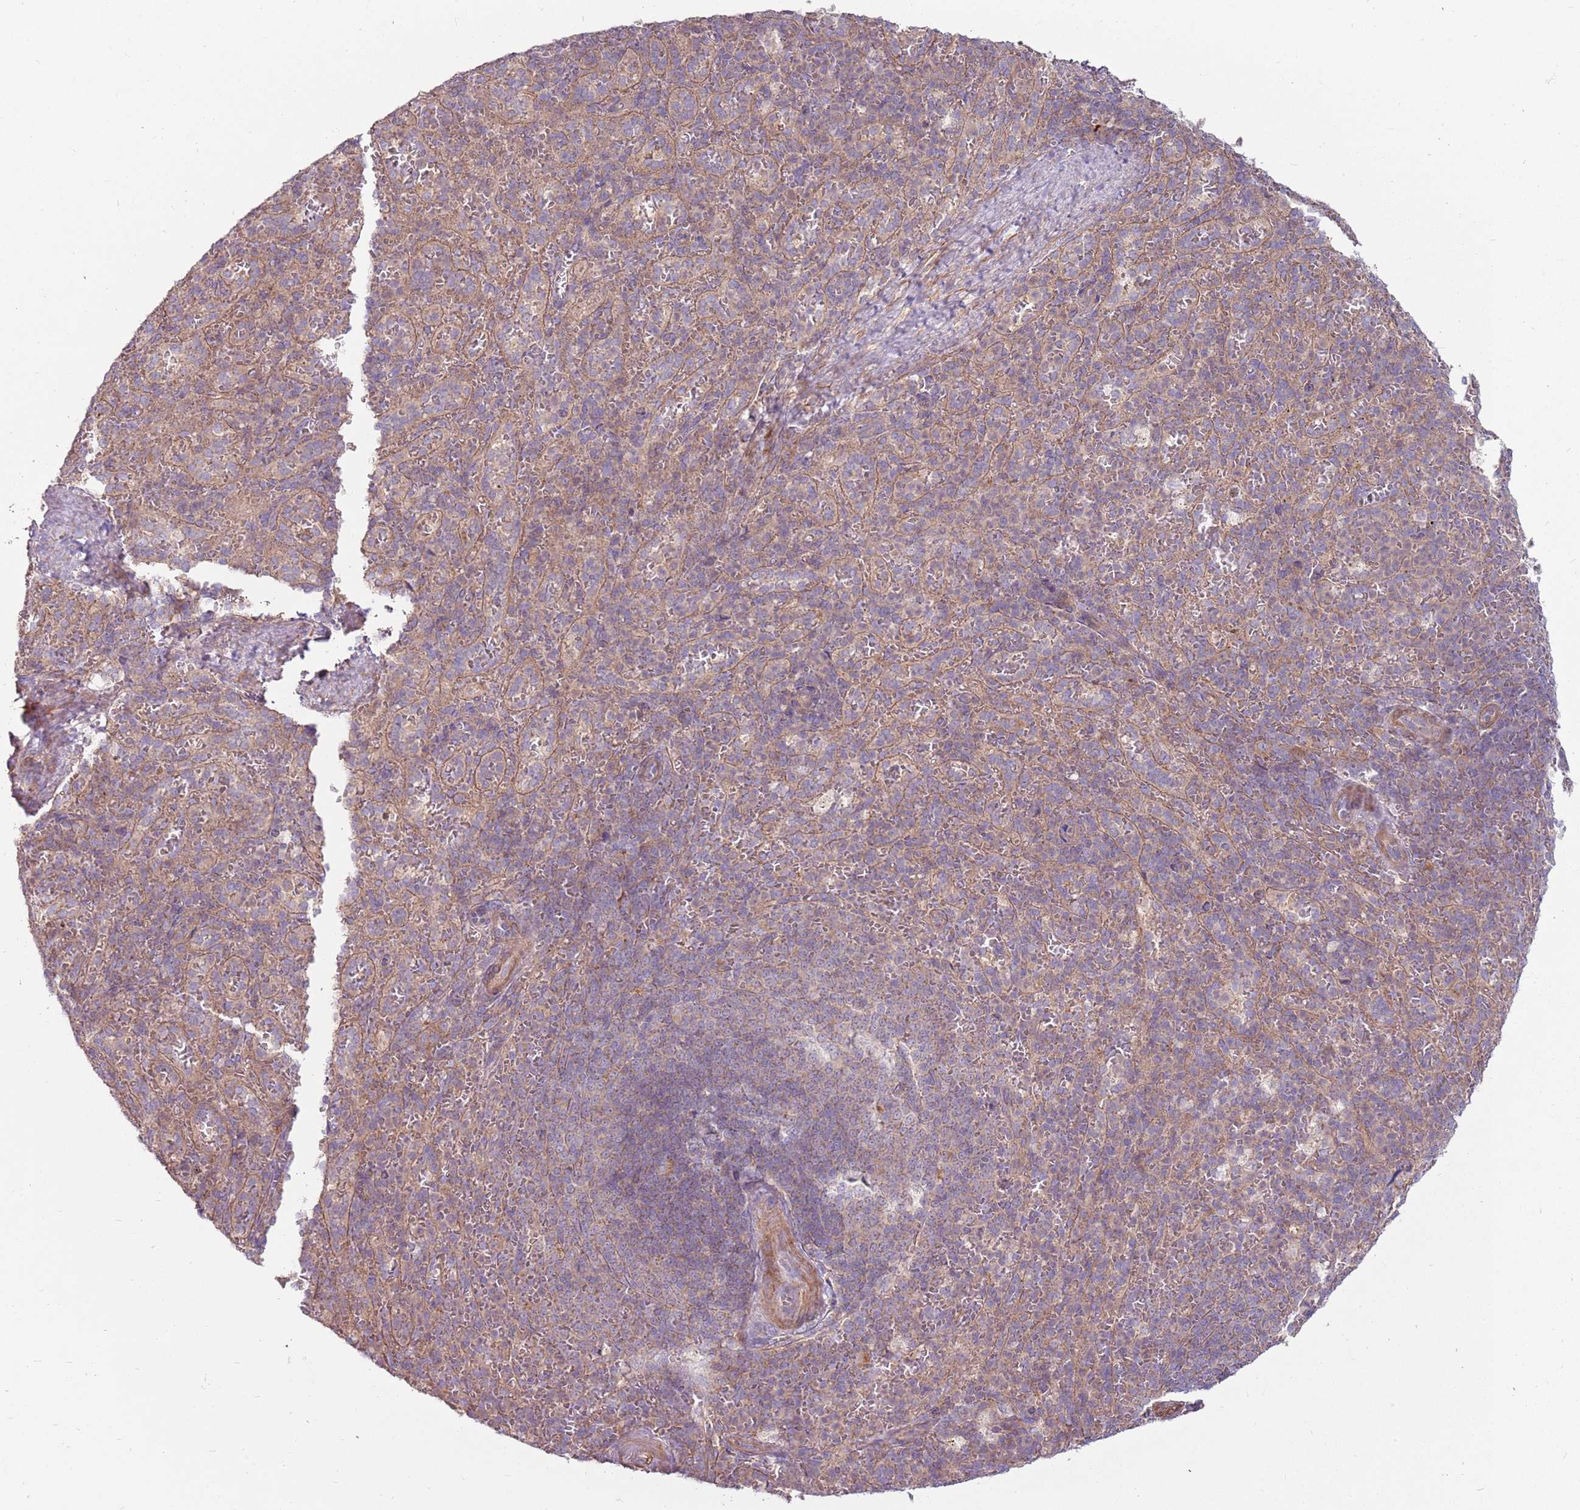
{"staining": {"intensity": "weak", "quantity": "<25%", "location": "cytoplasmic/membranous"}, "tissue": "spleen", "cell_type": "Cells in red pulp", "image_type": "normal", "snomed": [{"axis": "morphology", "description": "Normal tissue, NOS"}, {"axis": "topography", "description": "Spleen"}], "caption": "Human spleen stained for a protein using immunohistochemistry demonstrates no staining in cells in red pulp.", "gene": "SPATA31D1", "patient": {"sex": "female", "age": 21}}